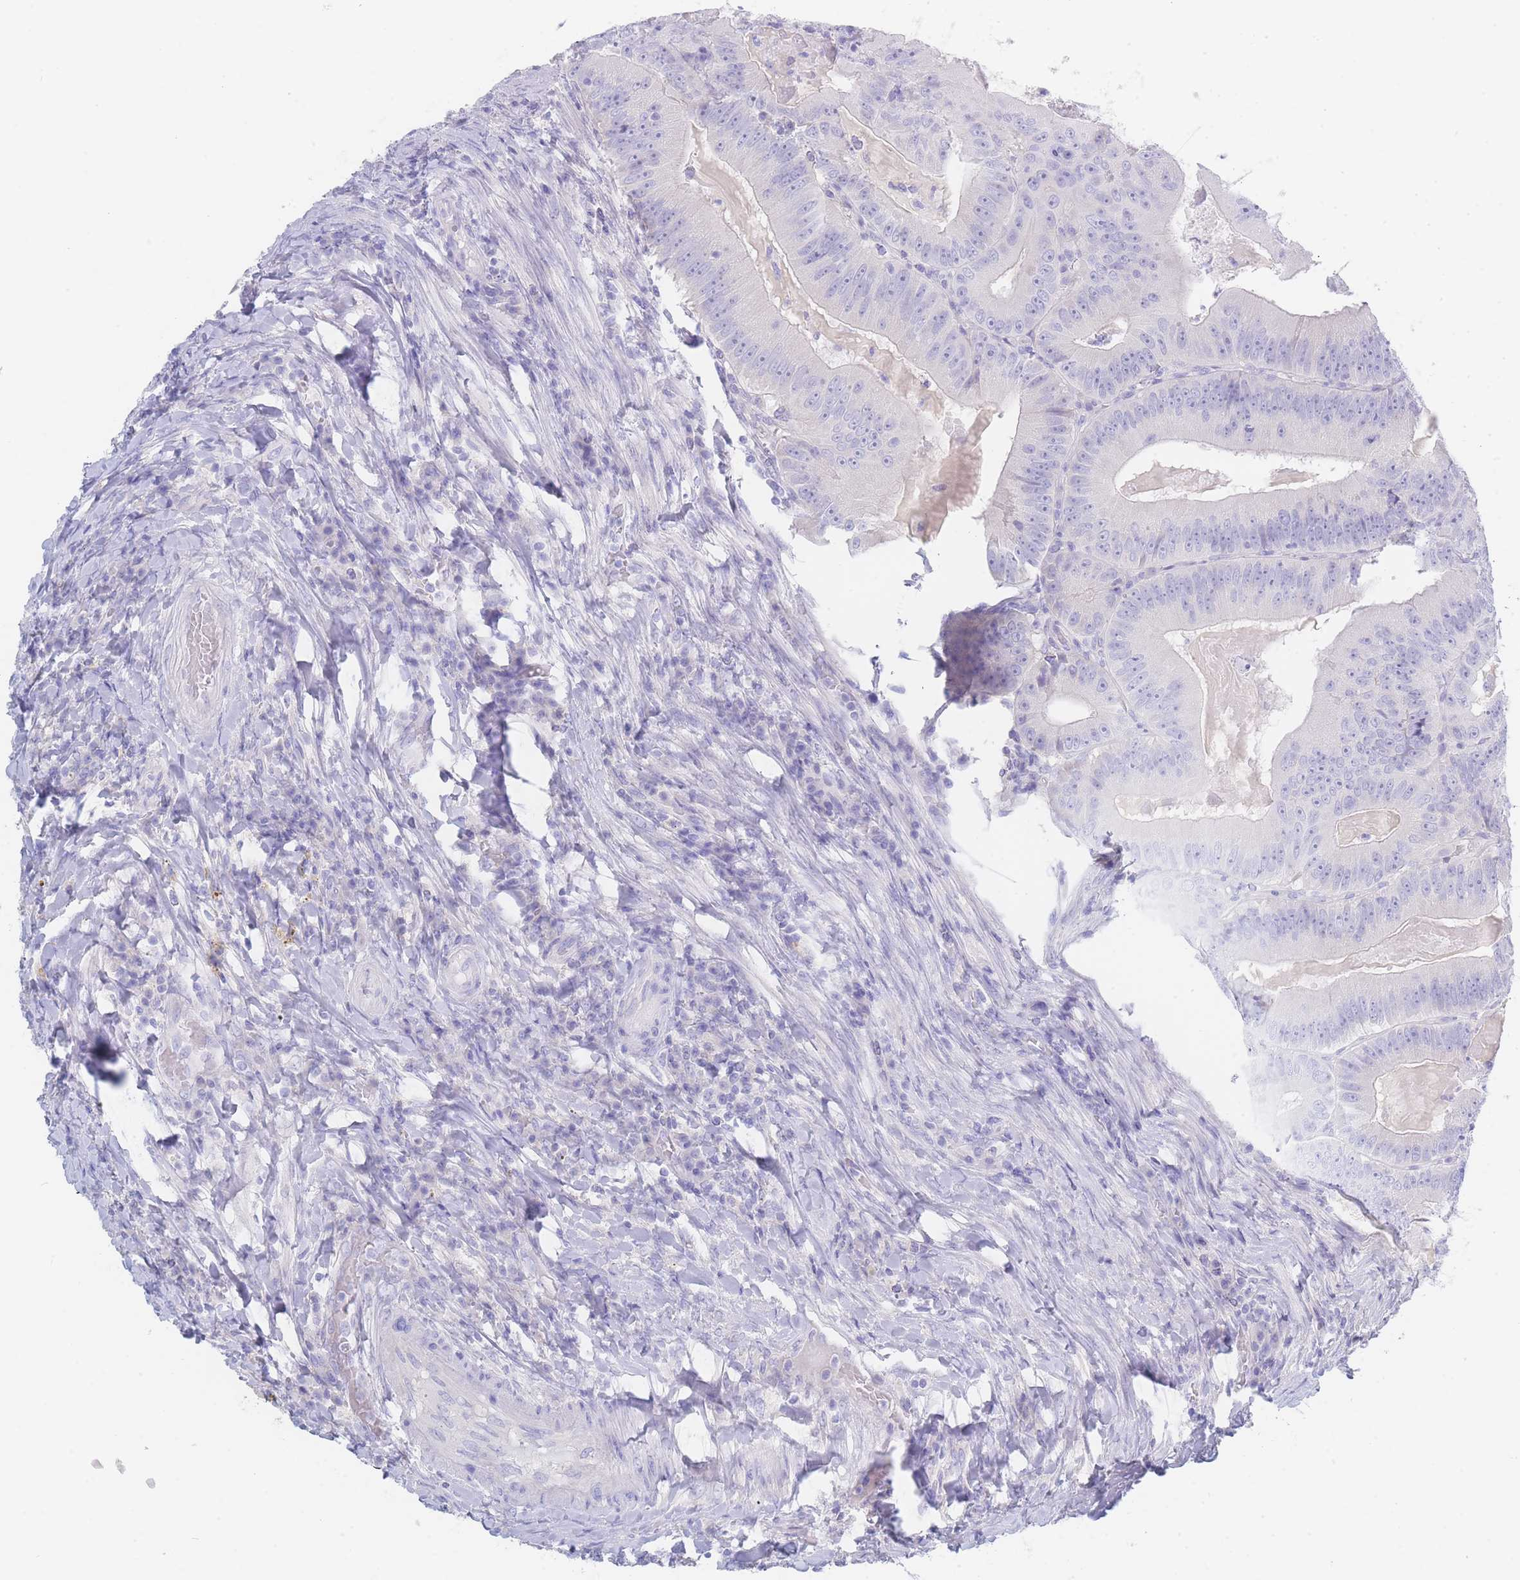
{"staining": {"intensity": "negative", "quantity": "none", "location": "none"}, "tissue": "colorectal cancer", "cell_type": "Tumor cells", "image_type": "cancer", "snomed": [{"axis": "morphology", "description": "Adenocarcinoma, NOS"}, {"axis": "topography", "description": "Colon"}], "caption": "DAB immunohistochemical staining of colorectal cancer demonstrates no significant expression in tumor cells. The staining was performed using DAB to visualize the protein expression in brown, while the nuclei were stained in blue with hematoxylin (Magnification: 20x).", "gene": "LZTFL1", "patient": {"sex": "female", "age": 86}}